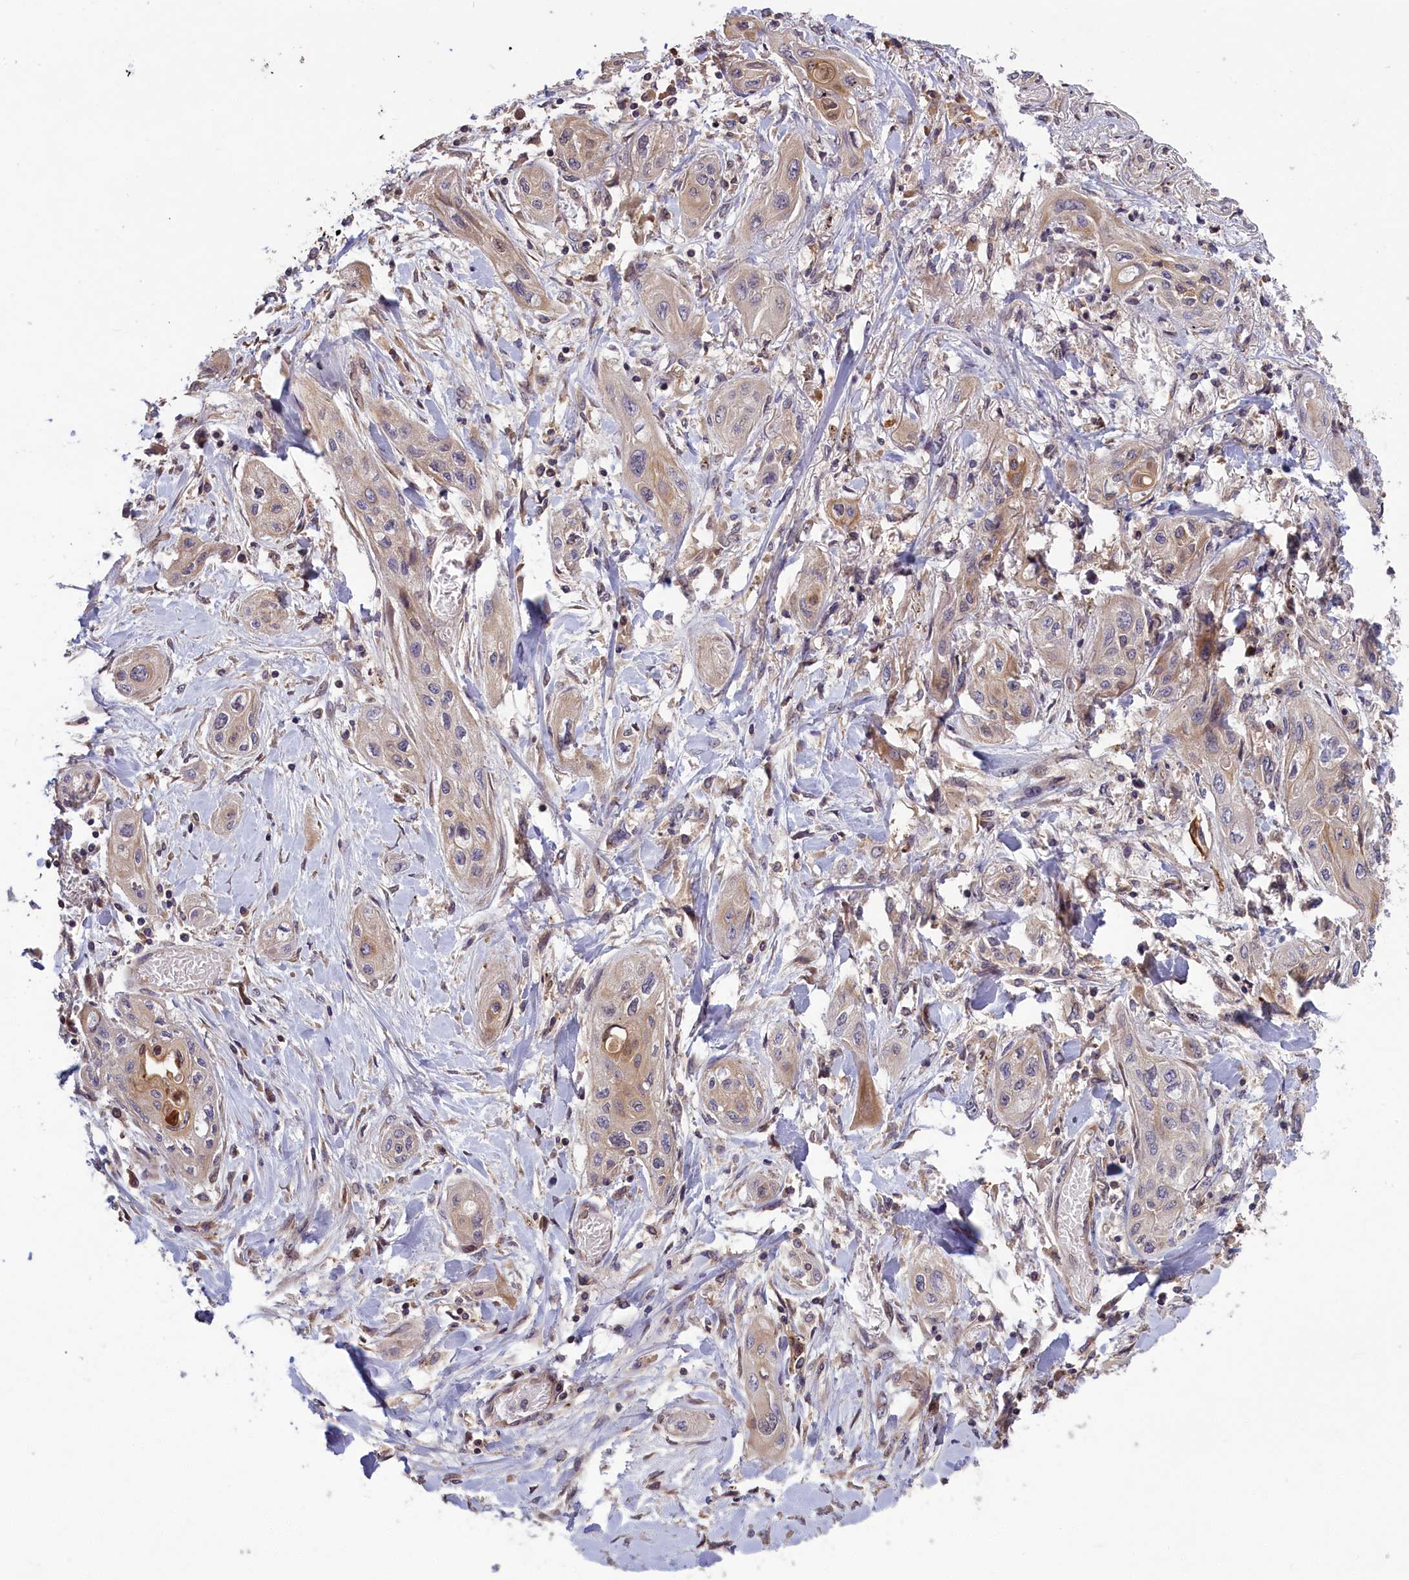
{"staining": {"intensity": "moderate", "quantity": "<25%", "location": "cytoplasmic/membranous"}, "tissue": "lung cancer", "cell_type": "Tumor cells", "image_type": "cancer", "snomed": [{"axis": "morphology", "description": "Squamous cell carcinoma, NOS"}, {"axis": "topography", "description": "Lung"}], "caption": "Lung squamous cell carcinoma stained for a protein (brown) exhibits moderate cytoplasmic/membranous positive staining in approximately <25% of tumor cells.", "gene": "DENND1B", "patient": {"sex": "female", "age": 47}}